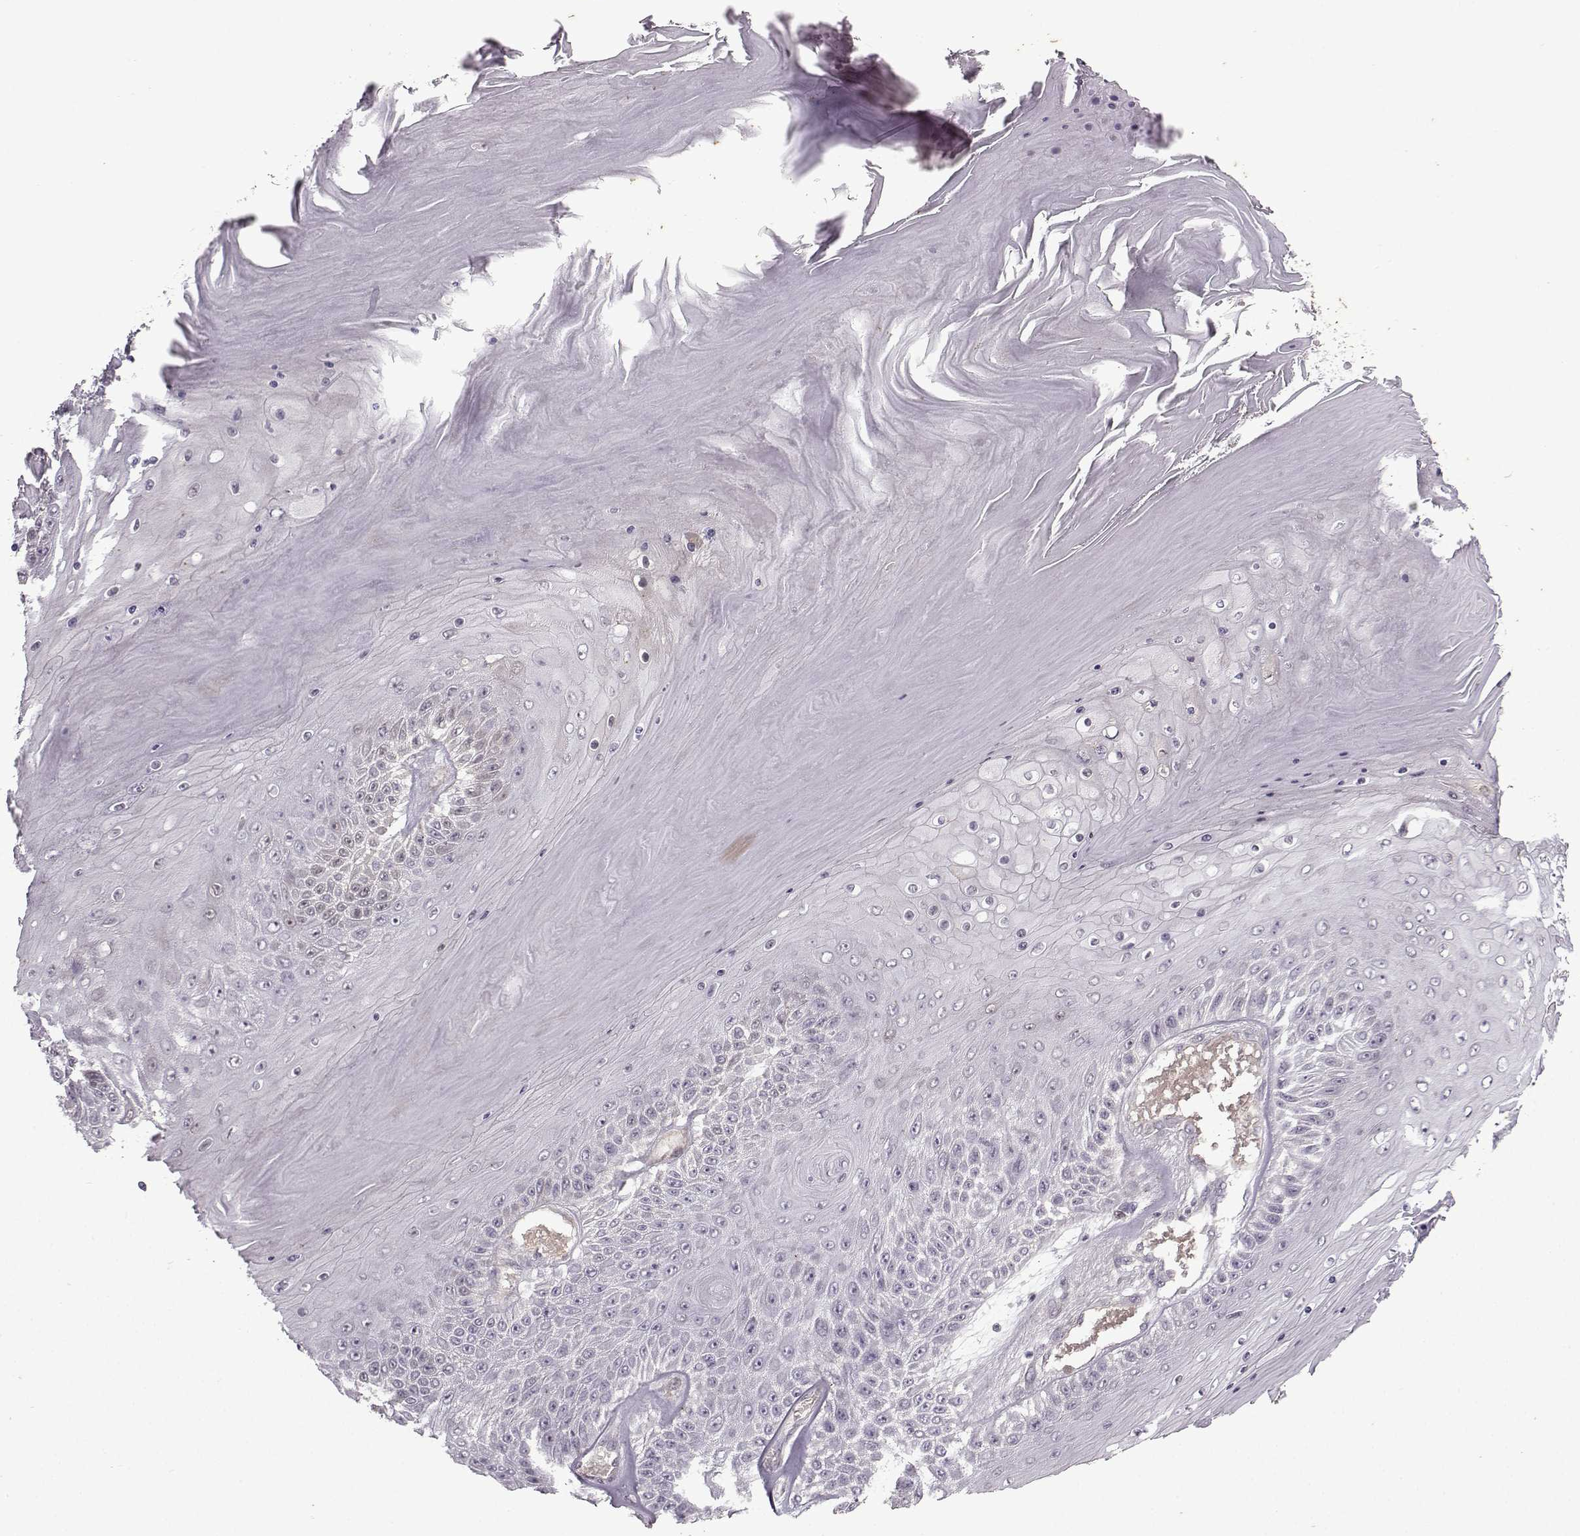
{"staining": {"intensity": "negative", "quantity": "none", "location": "none"}, "tissue": "skin cancer", "cell_type": "Tumor cells", "image_type": "cancer", "snomed": [{"axis": "morphology", "description": "Squamous cell carcinoma, NOS"}, {"axis": "topography", "description": "Skin"}], "caption": "Protein analysis of skin cancer (squamous cell carcinoma) demonstrates no significant expression in tumor cells. Nuclei are stained in blue.", "gene": "OPRD1", "patient": {"sex": "male", "age": 62}}